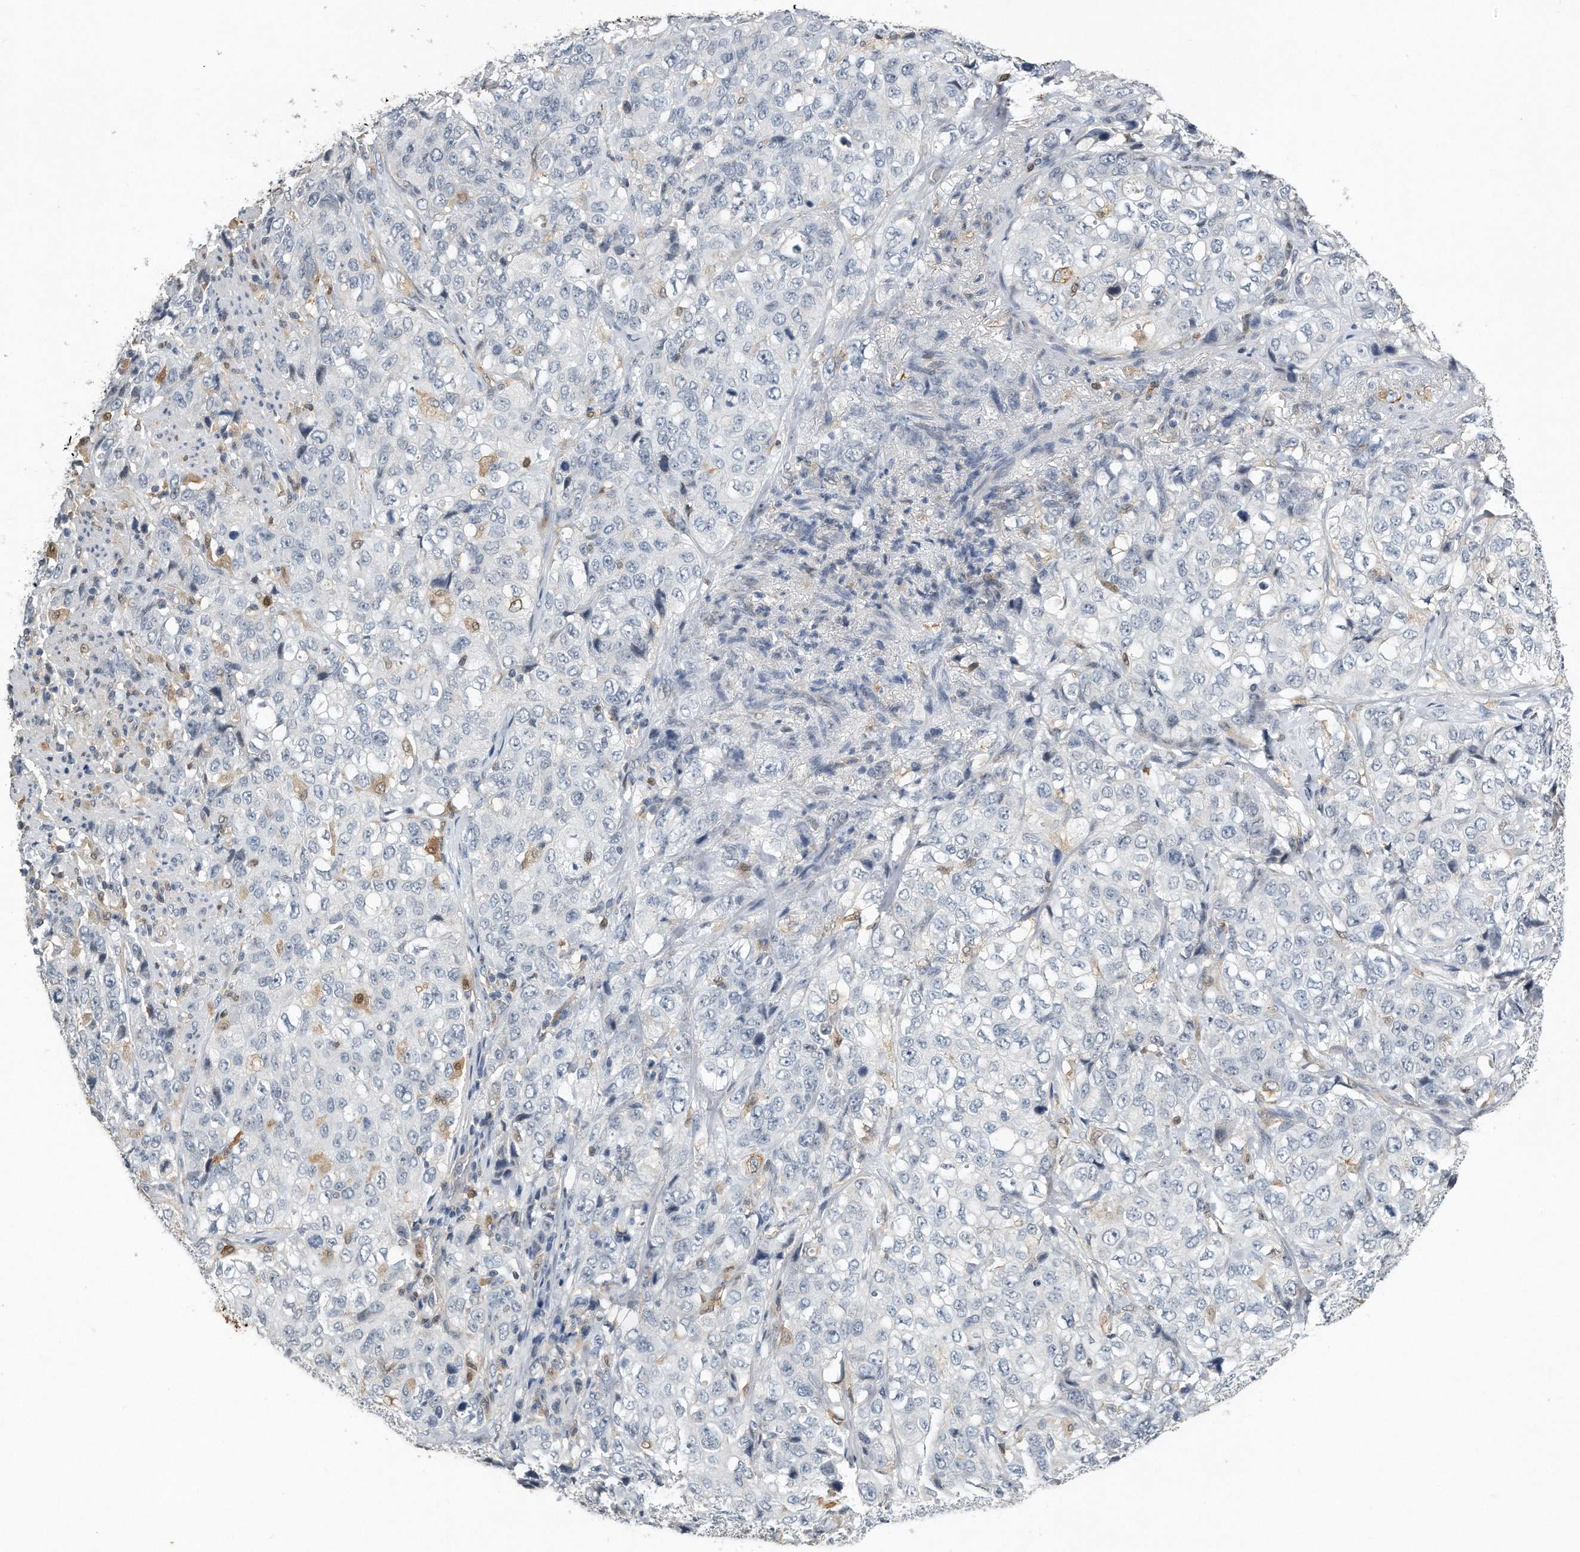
{"staining": {"intensity": "negative", "quantity": "none", "location": "none"}, "tissue": "stomach cancer", "cell_type": "Tumor cells", "image_type": "cancer", "snomed": [{"axis": "morphology", "description": "Adenocarcinoma, NOS"}, {"axis": "topography", "description": "Stomach"}], "caption": "This is a histopathology image of immunohistochemistry staining of stomach cancer (adenocarcinoma), which shows no staining in tumor cells.", "gene": "CAMK1", "patient": {"sex": "male", "age": 48}}